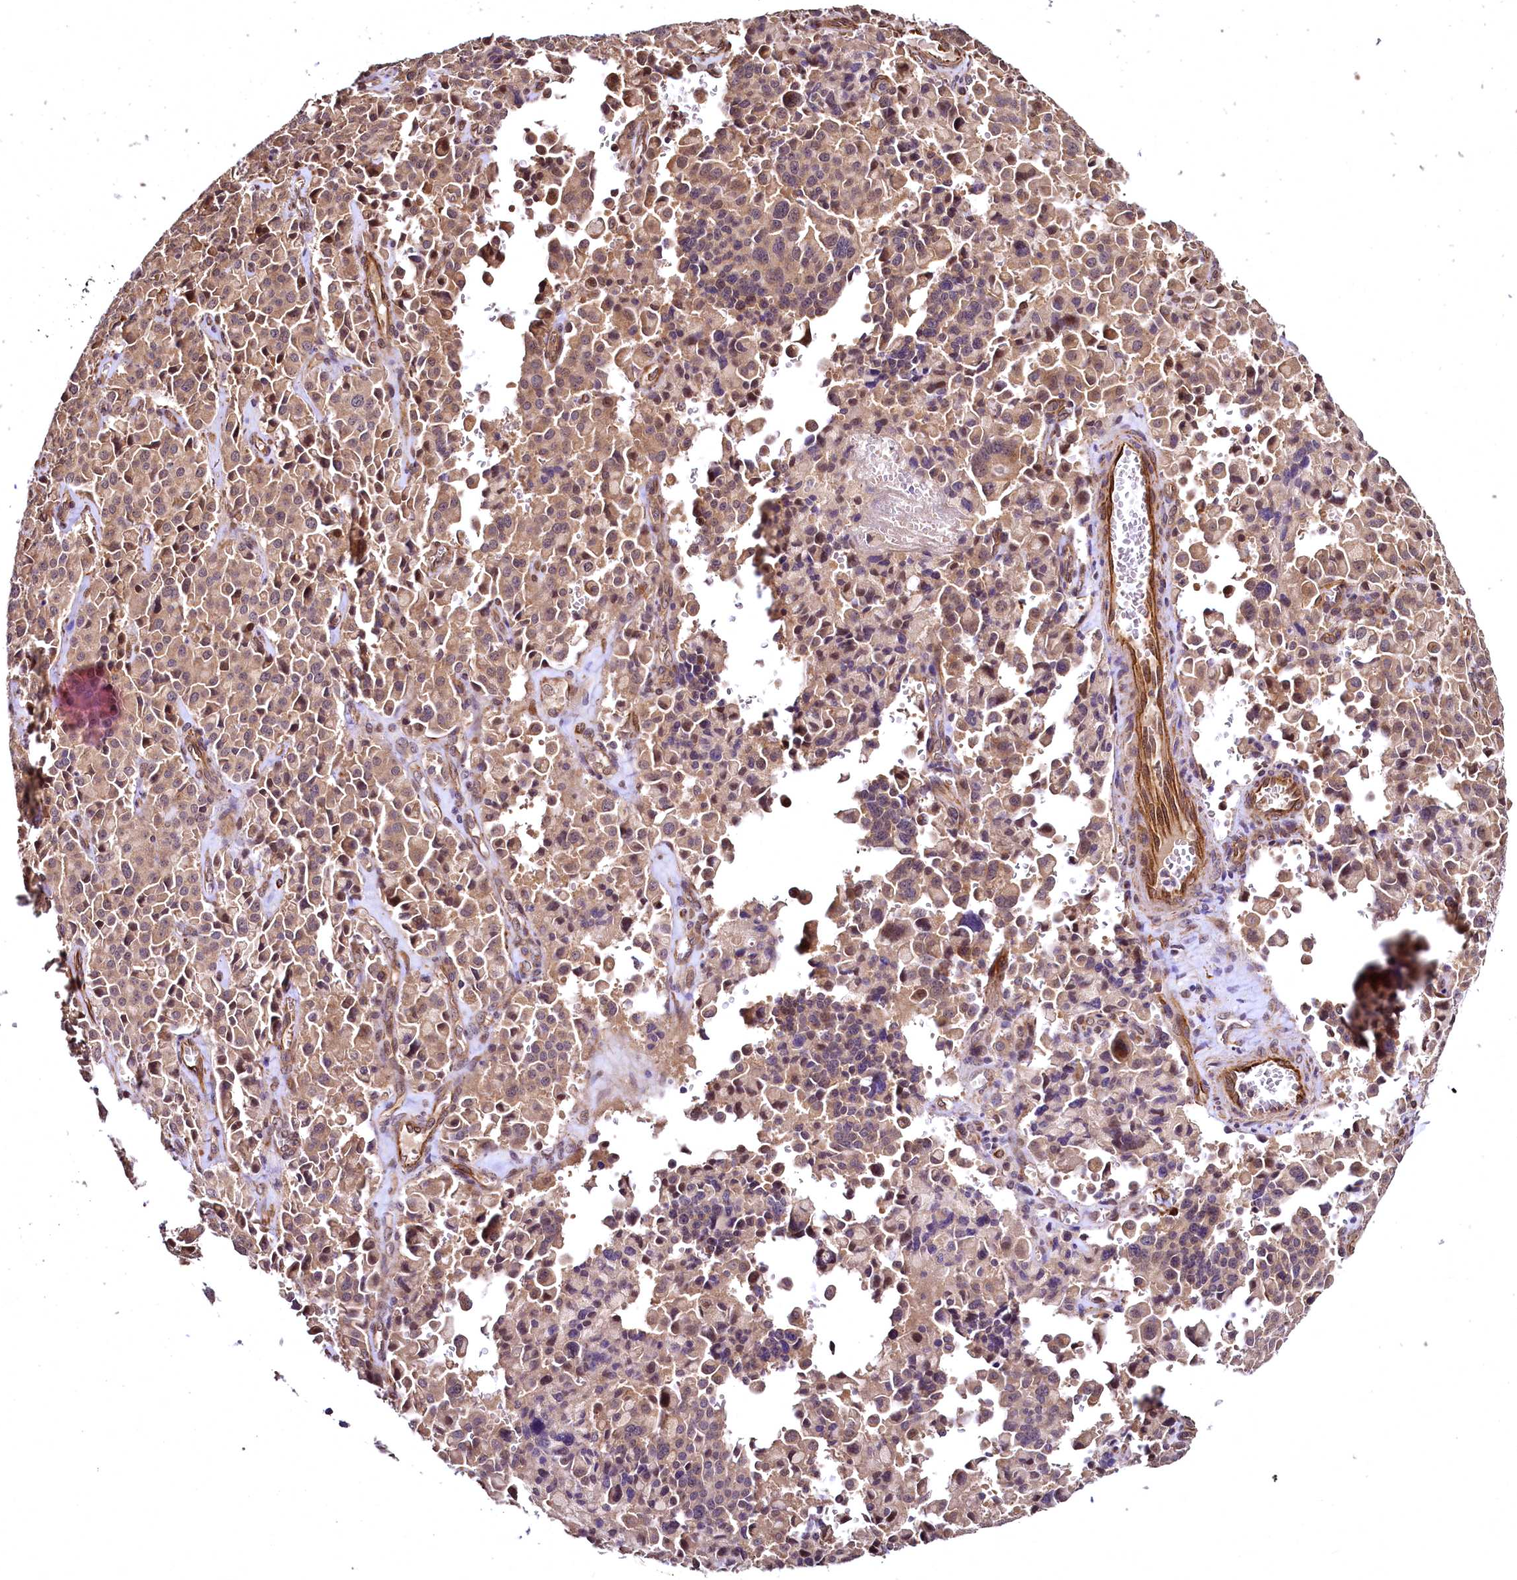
{"staining": {"intensity": "moderate", "quantity": ">75%", "location": "cytoplasmic/membranous"}, "tissue": "pancreatic cancer", "cell_type": "Tumor cells", "image_type": "cancer", "snomed": [{"axis": "morphology", "description": "Adenocarcinoma, NOS"}, {"axis": "topography", "description": "Pancreas"}], "caption": "Protein staining by IHC shows moderate cytoplasmic/membranous positivity in about >75% of tumor cells in pancreatic adenocarcinoma.", "gene": "TBCEL", "patient": {"sex": "male", "age": 65}}